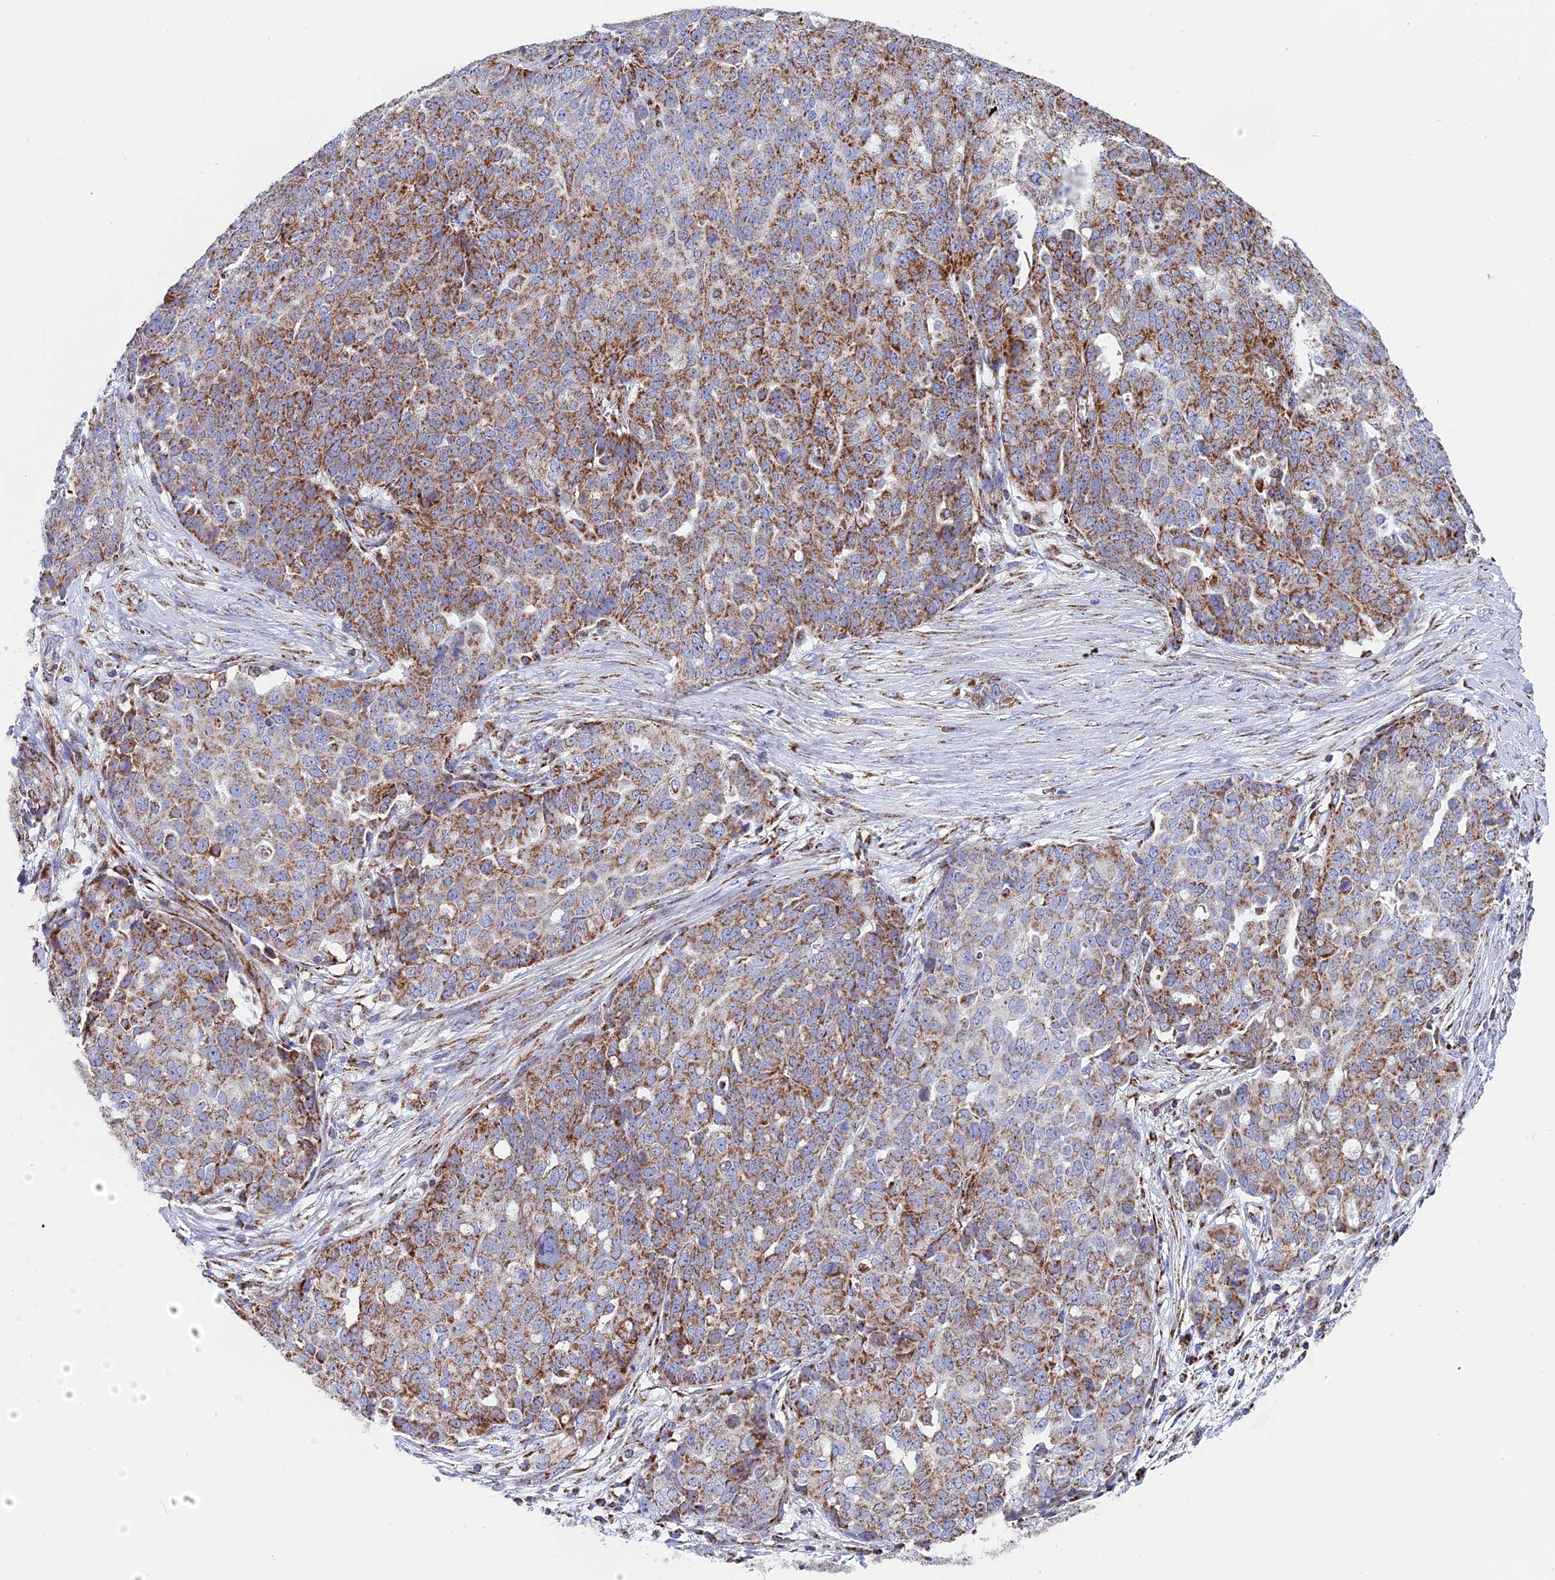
{"staining": {"intensity": "moderate", "quantity": ">75%", "location": "cytoplasmic/membranous"}, "tissue": "ovarian cancer", "cell_type": "Tumor cells", "image_type": "cancer", "snomed": [{"axis": "morphology", "description": "Cystadenocarcinoma, serous, NOS"}, {"axis": "topography", "description": "Soft tissue"}, {"axis": "topography", "description": "Ovary"}], "caption": "Serous cystadenocarcinoma (ovarian) was stained to show a protein in brown. There is medium levels of moderate cytoplasmic/membranous positivity in about >75% of tumor cells. The staining is performed using DAB (3,3'-diaminobenzidine) brown chromogen to label protein expression. The nuclei are counter-stained blue using hematoxylin.", "gene": "NDUFA5", "patient": {"sex": "female", "age": 57}}